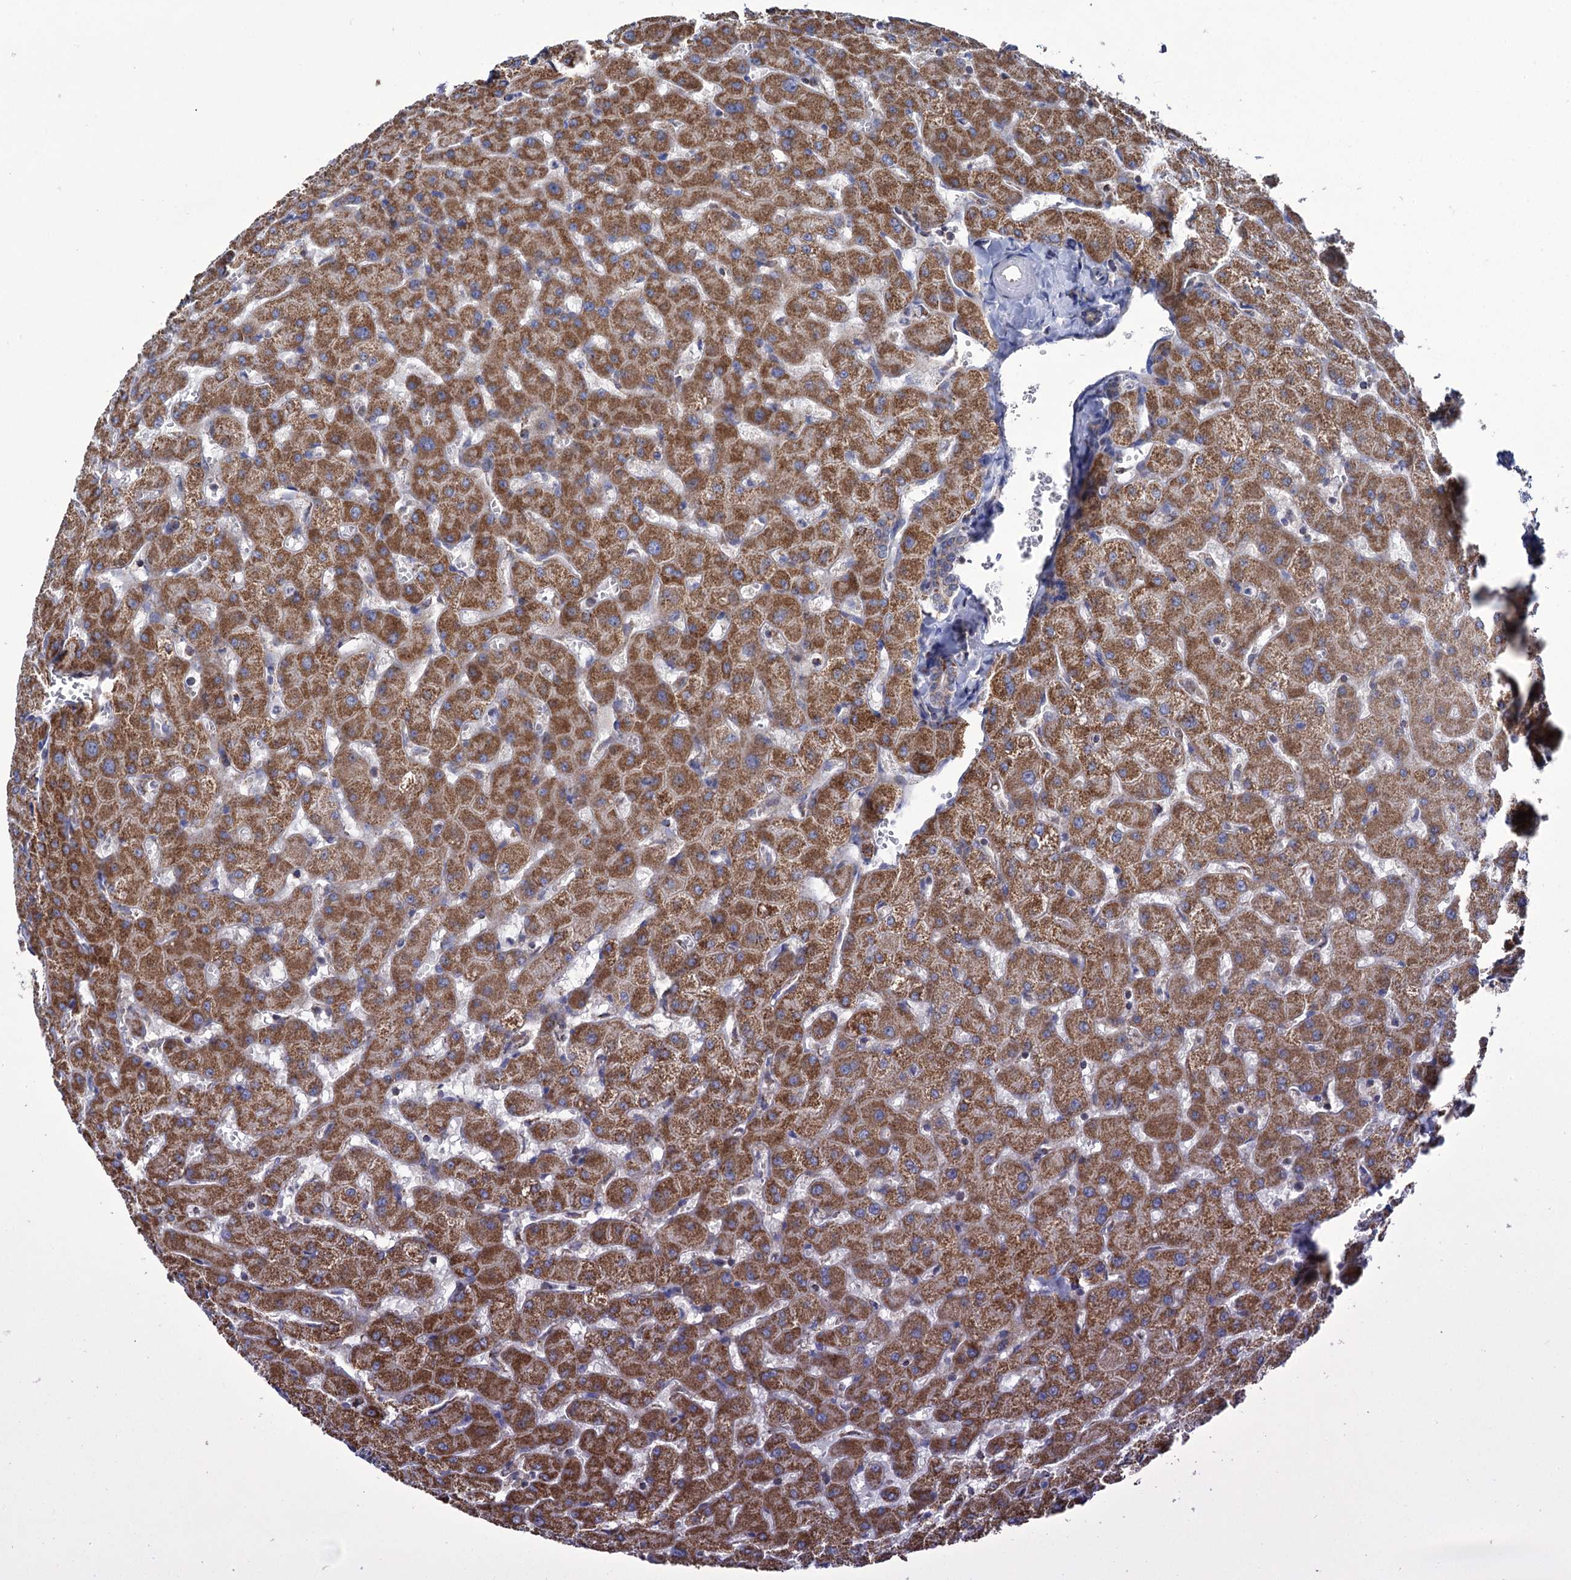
{"staining": {"intensity": "weak", "quantity": ">75%", "location": "cytoplasmic/membranous"}, "tissue": "liver", "cell_type": "Cholangiocytes", "image_type": "normal", "snomed": [{"axis": "morphology", "description": "Normal tissue, NOS"}, {"axis": "topography", "description": "Liver"}], "caption": "Protein expression by immunohistochemistry (IHC) exhibits weak cytoplasmic/membranous staining in about >75% of cholangiocytes in normal liver. The protein is shown in brown color, while the nuclei are stained blue.", "gene": "ABHD10", "patient": {"sex": "female", "age": 63}}